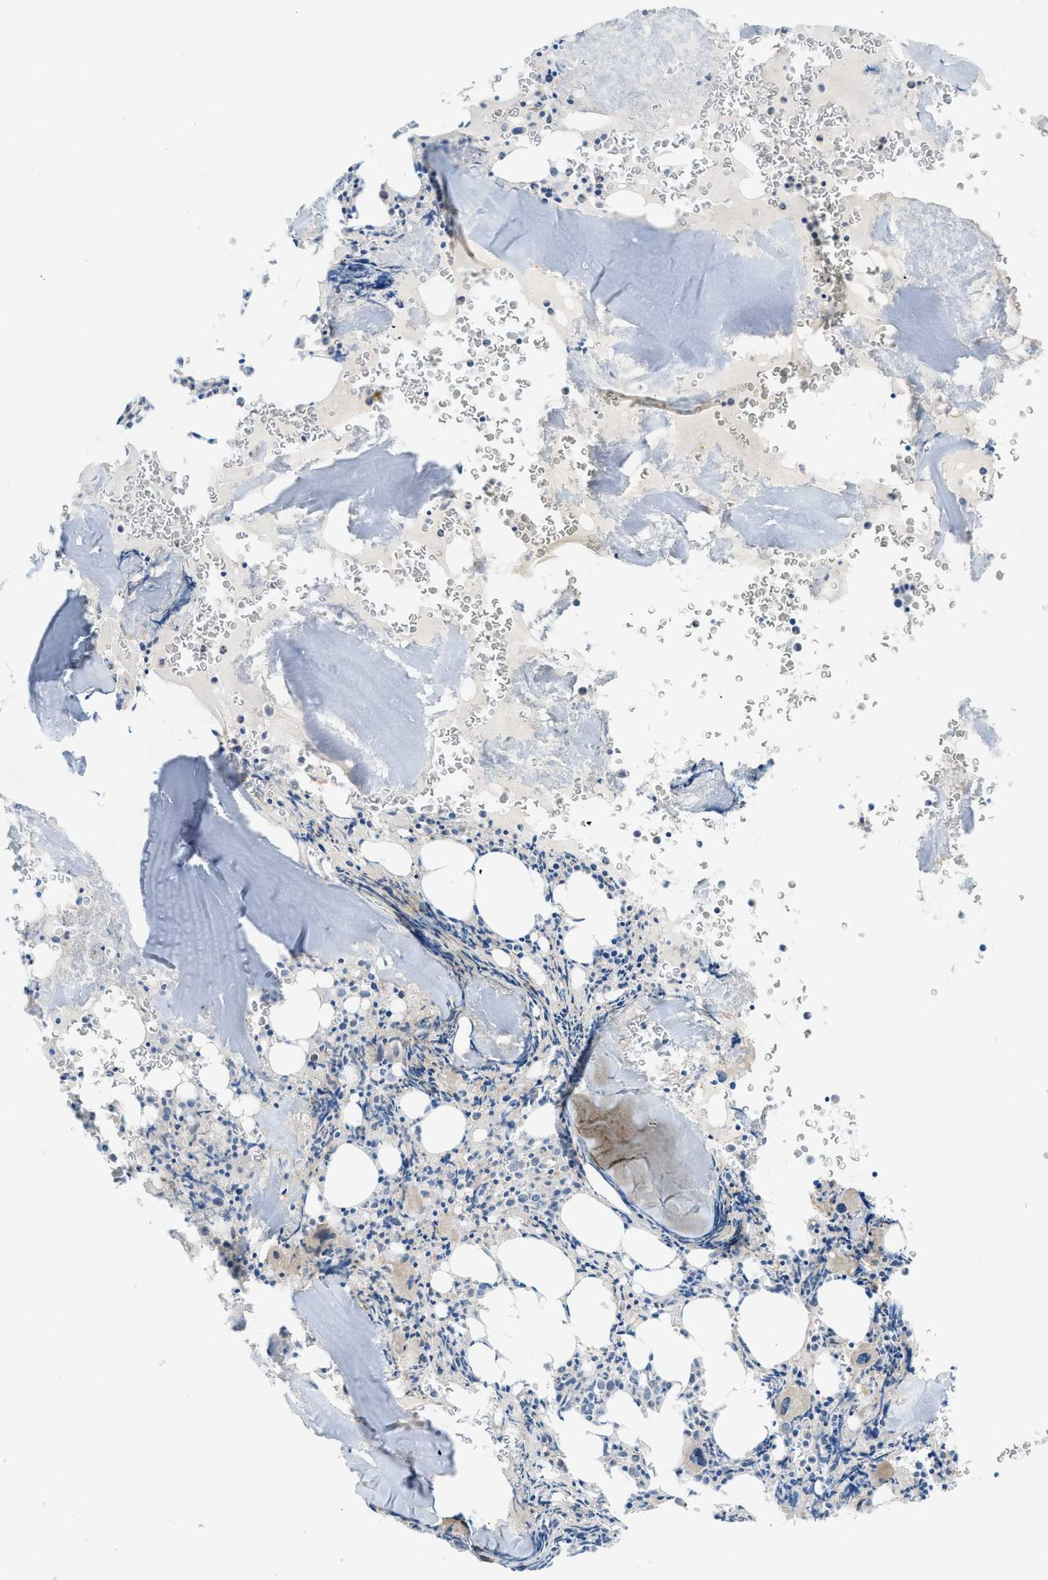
{"staining": {"intensity": "weak", "quantity": "<25%", "location": "cytoplasmic/membranous"}, "tissue": "bone marrow", "cell_type": "Hematopoietic cells", "image_type": "normal", "snomed": [{"axis": "morphology", "description": "Normal tissue, NOS"}, {"axis": "morphology", "description": "Inflammation, NOS"}, {"axis": "topography", "description": "Bone marrow"}], "caption": "The histopathology image shows no significant expression in hematopoietic cells of bone marrow. Nuclei are stained in blue.", "gene": "GRK6", "patient": {"sex": "male", "age": 37}}